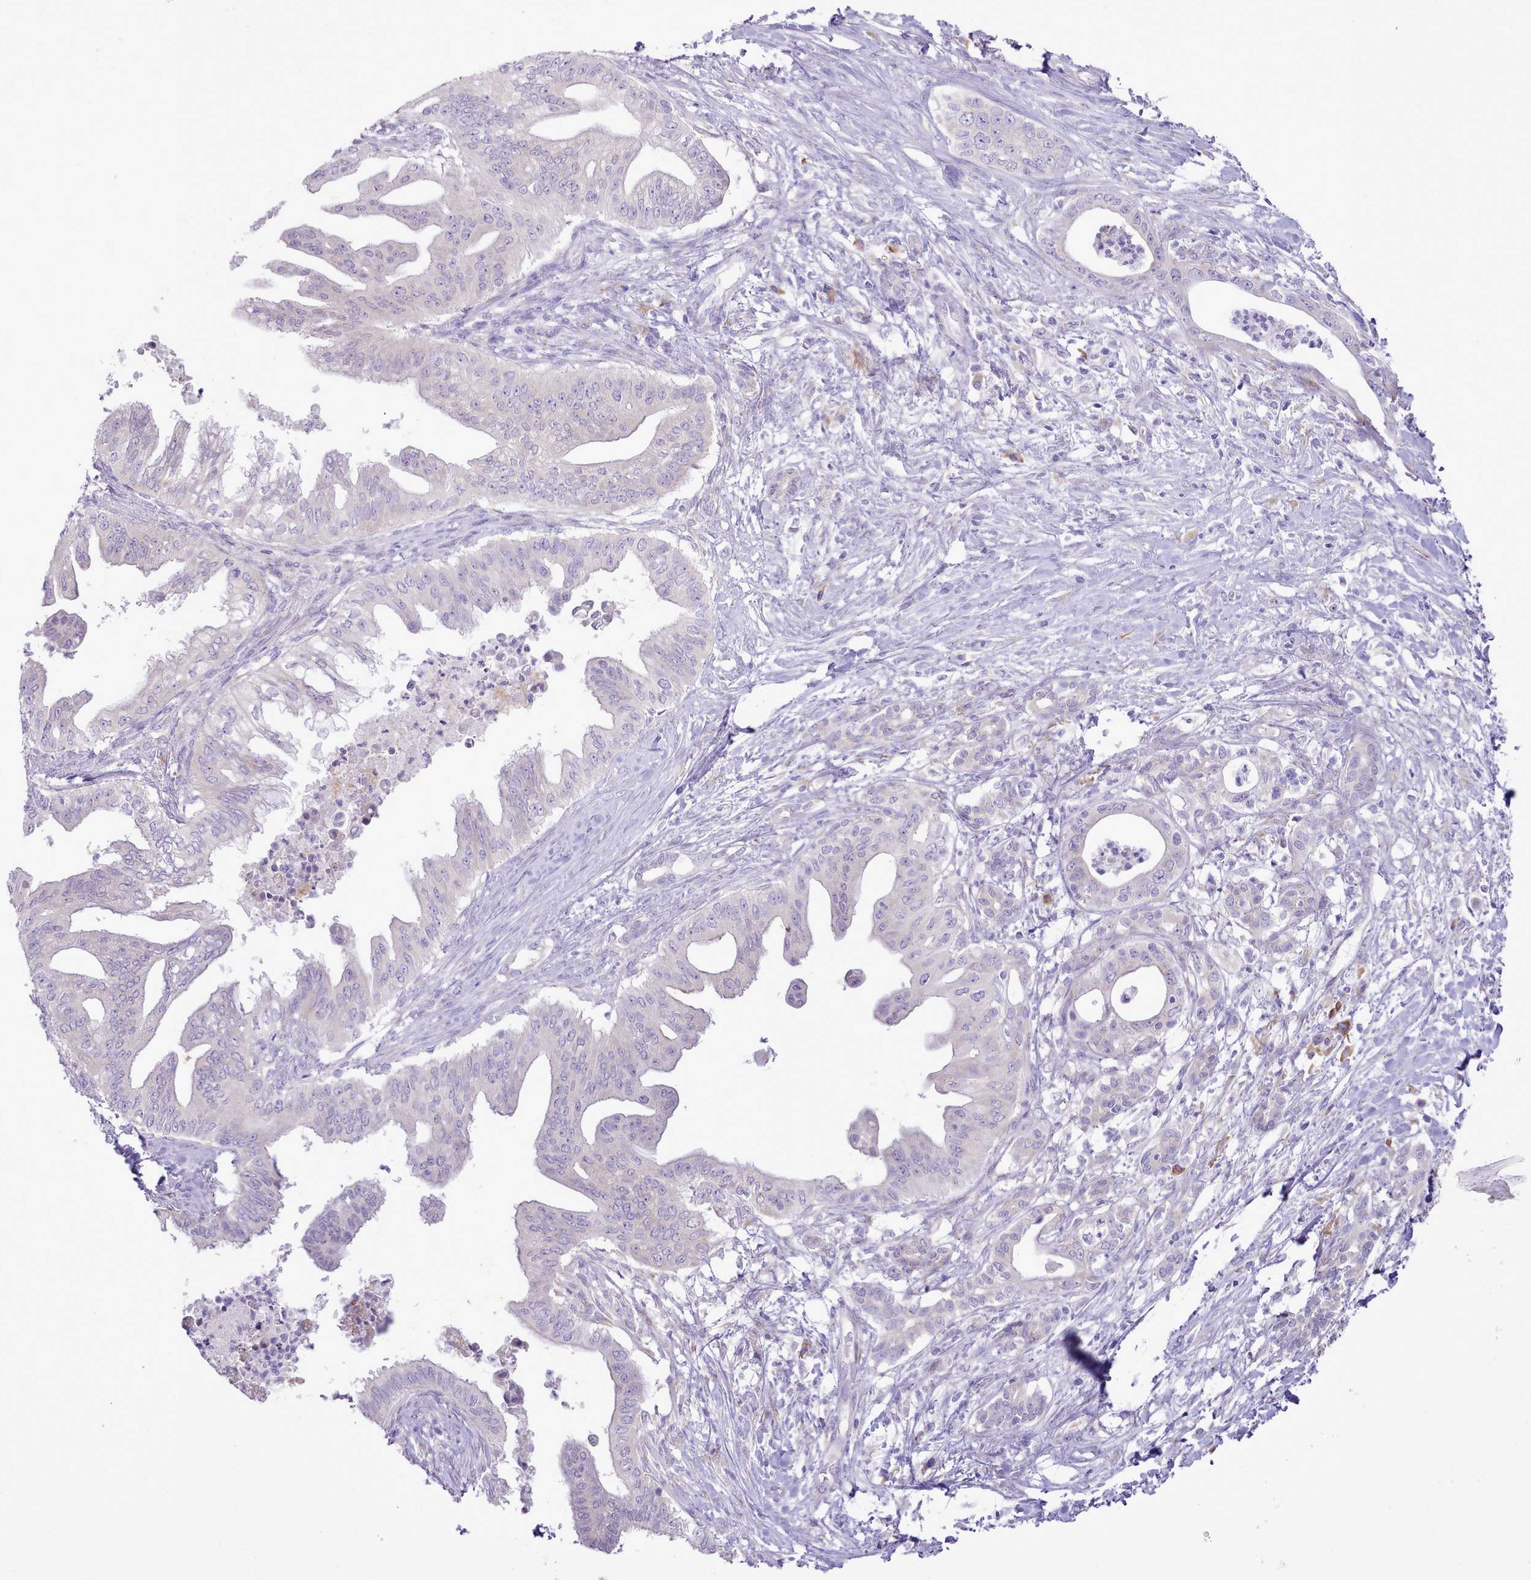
{"staining": {"intensity": "negative", "quantity": "none", "location": "none"}, "tissue": "pancreatic cancer", "cell_type": "Tumor cells", "image_type": "cancer", "snomed": [{"axis": "morphology", "description": "Adenocarcinoma, NOS"}, {"axis": "topography", "description": "Pancreas"}], "caption": "Histopathology image shows no protein staining in tumor cells of adenocarcinoma (pancreatic) tissue.", "gene": "CCL1", "patient": {"sex": "male", "age": 58}}